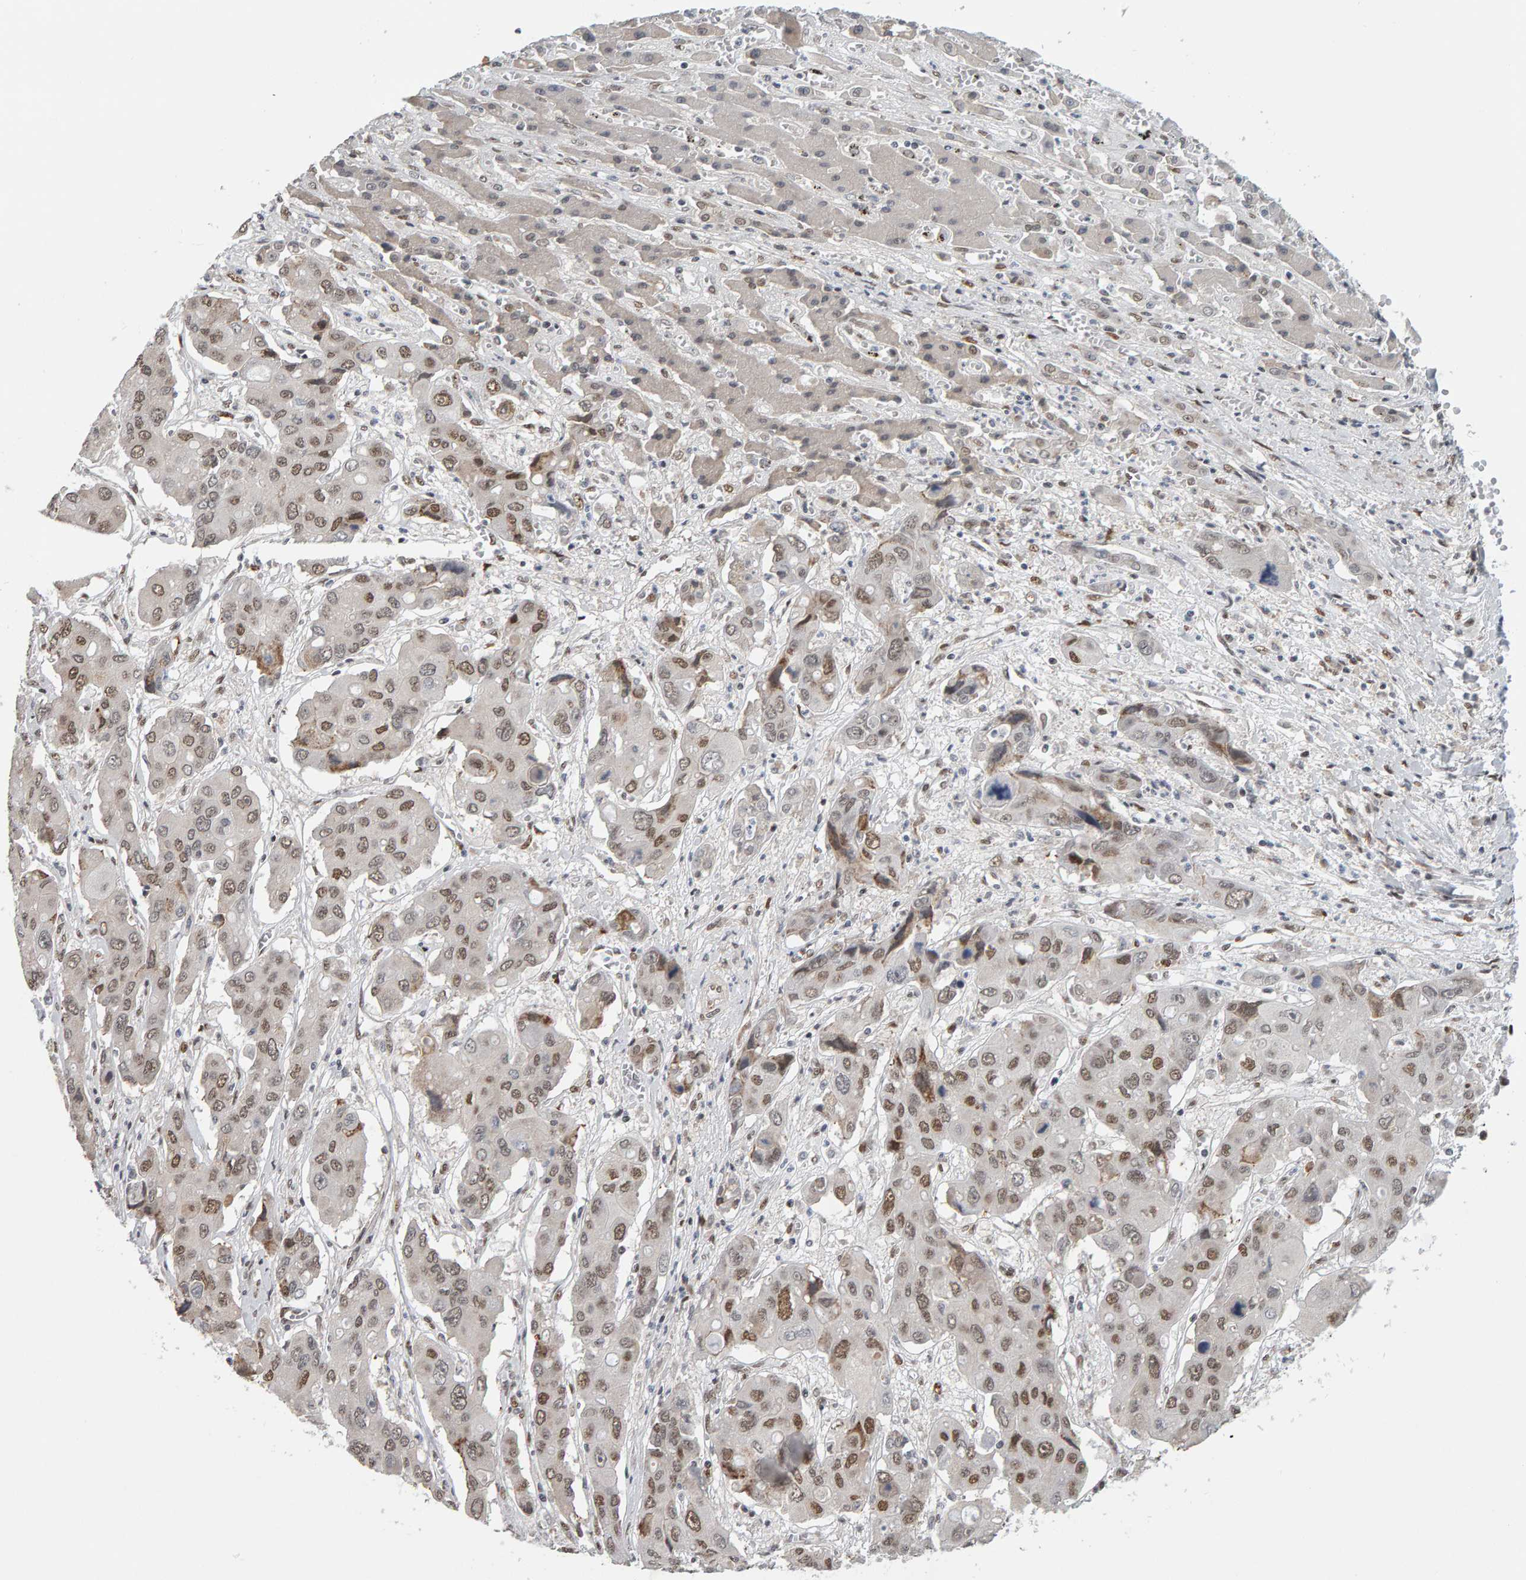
{"staining": {"intensity": "moderate", "quantity": "25%-75%", "location": "nuclear"}, "tissue": "liver cancer", "cell_type": "Tumor cells", "image_type": "cancer", "snomed": [{"axis": "morphology", "description": "Cholangiocarcinoma"}, {"axis": "topography", "description": "Liver"}], "caption": "This histopathology image exhibits immunohistochemistry (IHC) staining of human liver cancer (cholangiocarcinoma), with medium moderate nuclear positivity in about 25%-75% of tumor cells.", "gene": "ATF7IP", "patient": {"sex": "male", "age": 67}}